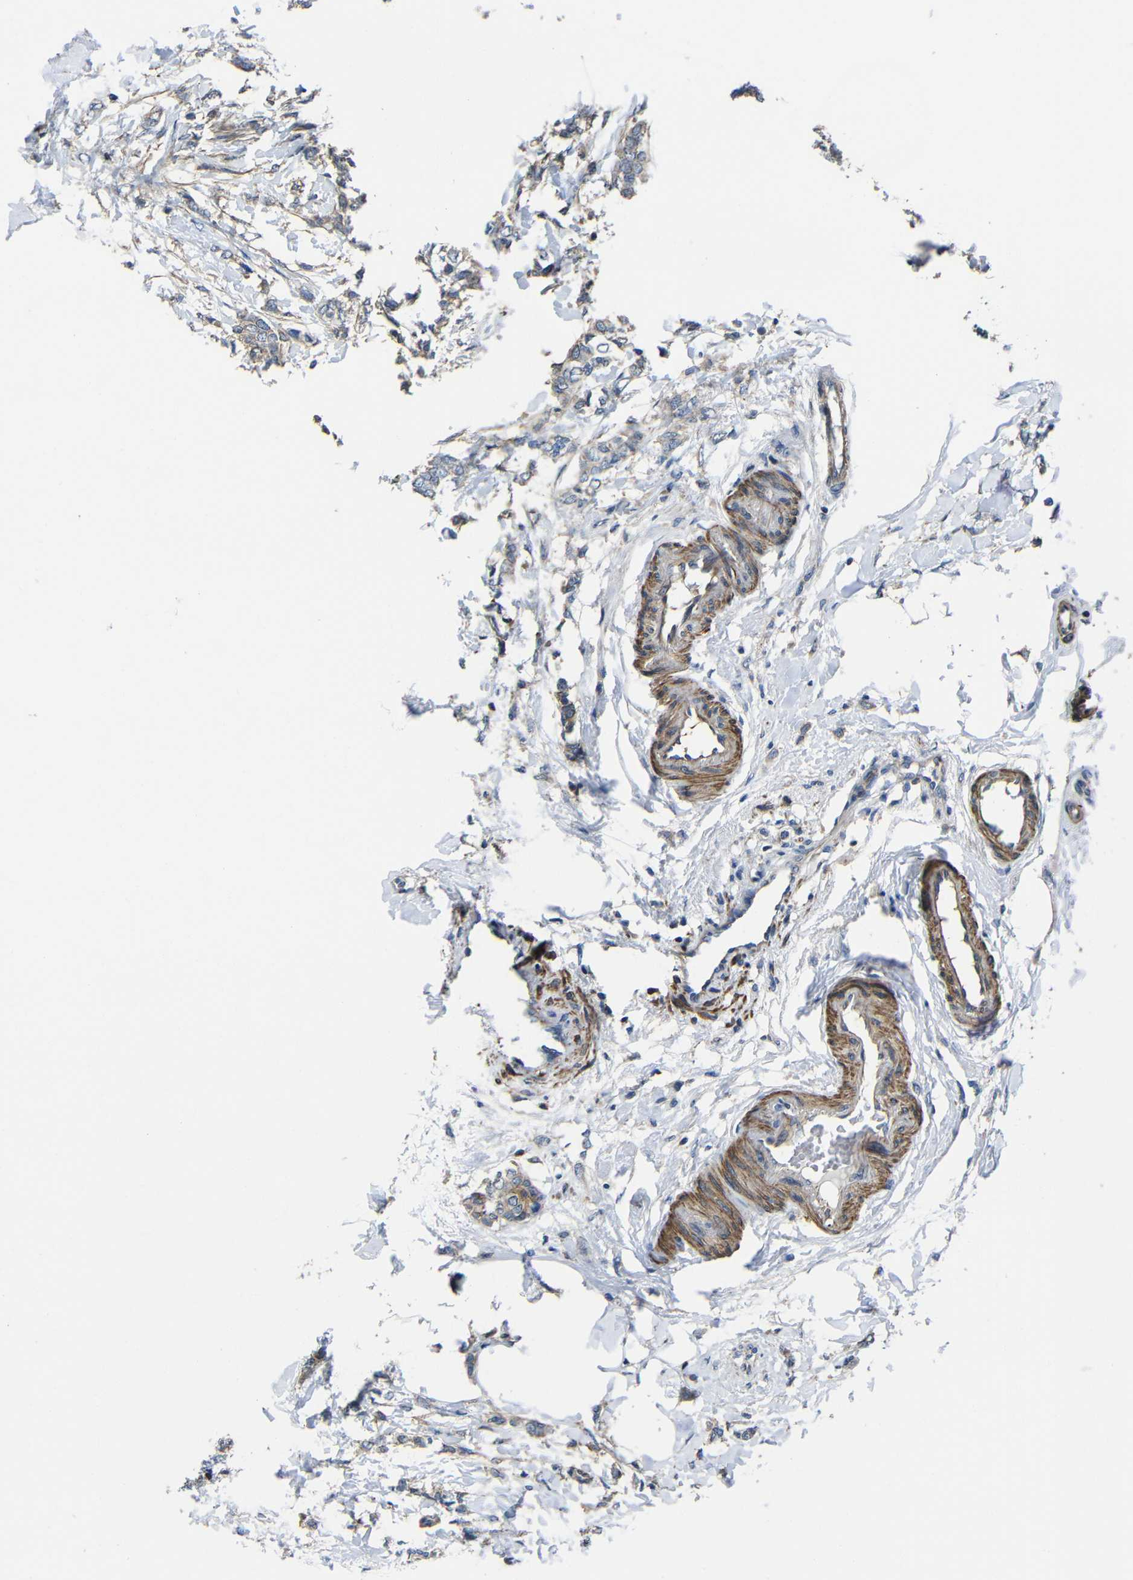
{"staining": {"intensity": "moderate", "quantity": ">75%", "location": "cytoplasmic/membranous"}, "tissue": "breast cancer", "cell_type": "Tumor cells", "image_type": "cancer", "snomed": [{"axis": "morphology", "description": "Lobular carcinoma, in situ"}, {"axis": "morphology", "description": "Lobular carcinoma"}, {"axis": "topography", "description": "Breast"}], "caption": "Human breast cancer (lobular carcinoma) stained for a protein (brown) exhibits moderate cytoplasmic/membranous positive staining in about >75% of tumor cells.", "gene": "GDI1", "patient": {"sex": "female", "age": 41}}